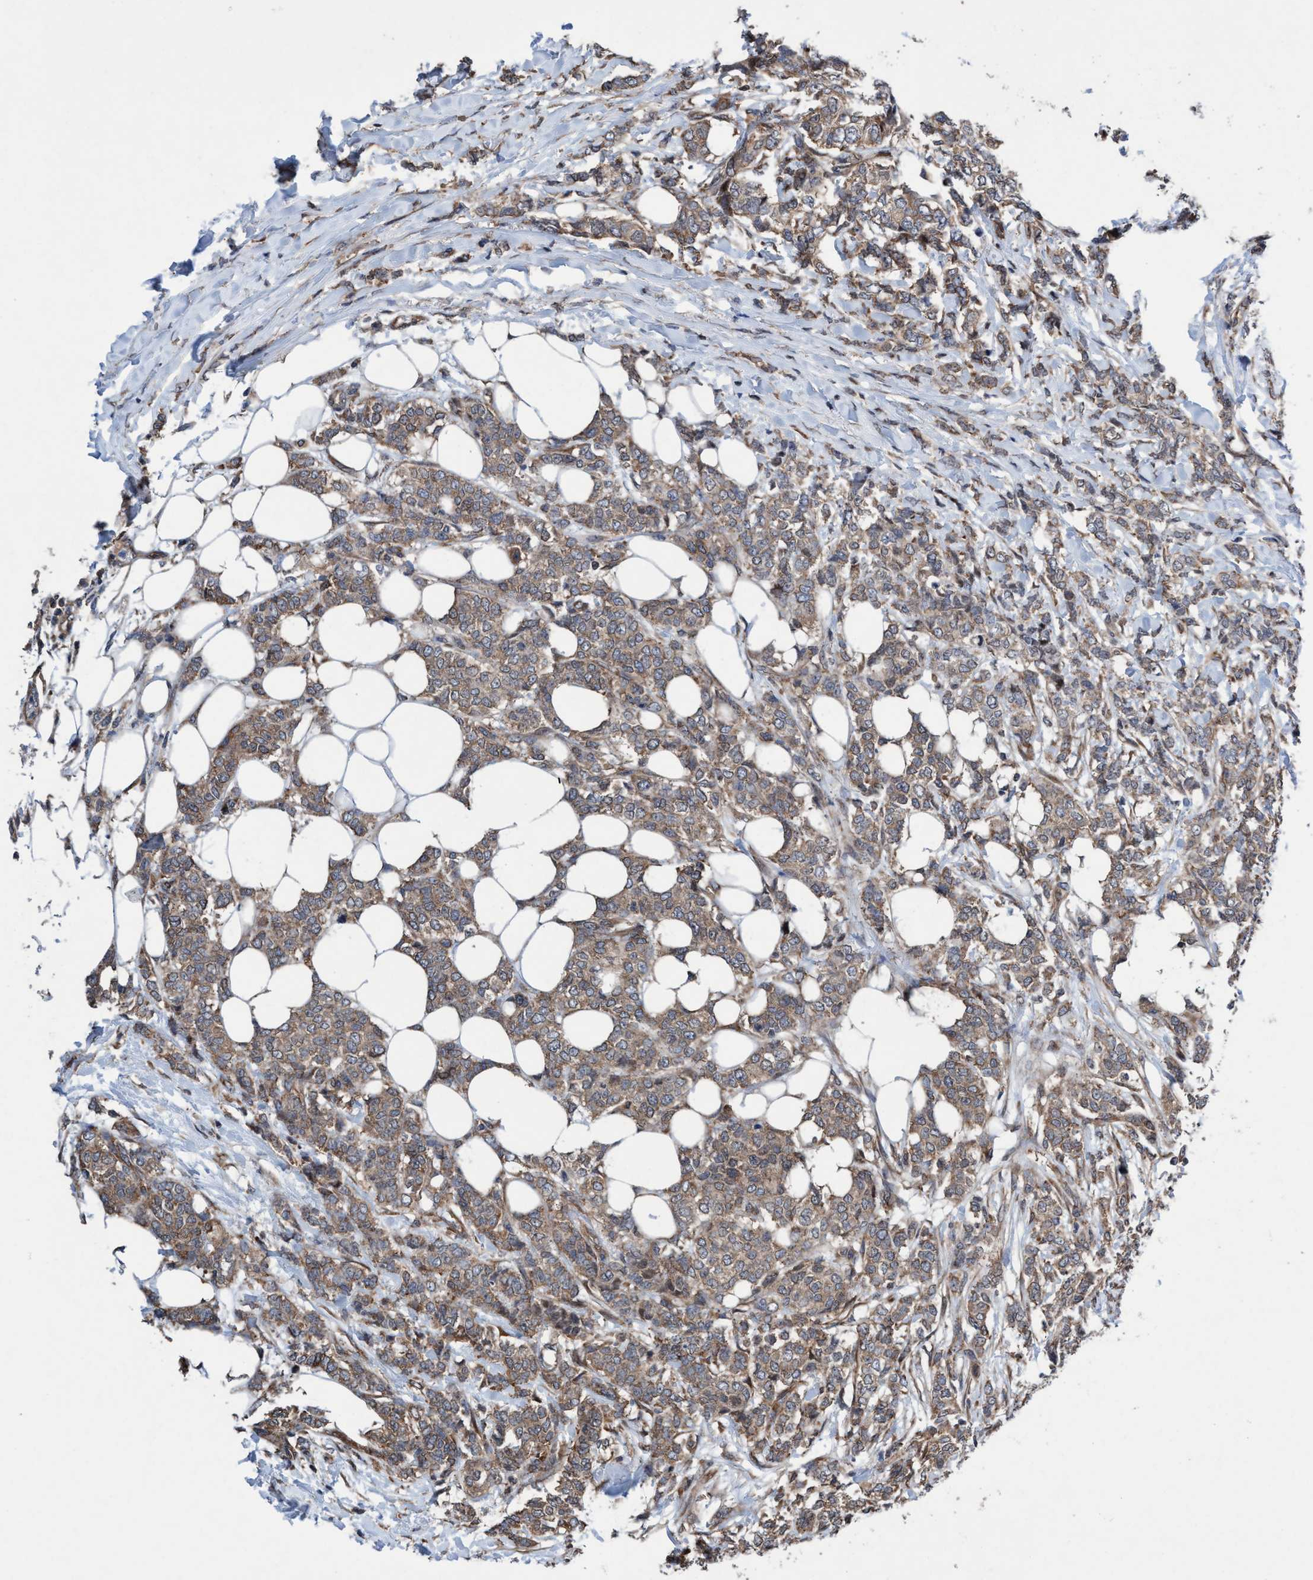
{"staining": {"intensity": "moderate", "quantity": ">75%", "location": "cytoplasmic/membranous"}, "tissue": "breast cancer", "cell_type": "Tumor cells", "image_type": "cancer", "snomed": [{"axis": "morphology", "description": "Lobular carcinoma"}, {"axis": "topography", "description": "Skin"}, {"axis": "topography", "description": "Breast"}], "caption": "This histopathology image demonstrates lobular carcinoma (breast) stained with immunohistochemistry (IHC) to label a protein in brown. The cytoplasmic/membranous of tumor cells show moderate positivity for the protein. Nuclei are counter-stained blue.", "gene": "METAP2", "patient": {"sex": "female", "age": 46}}